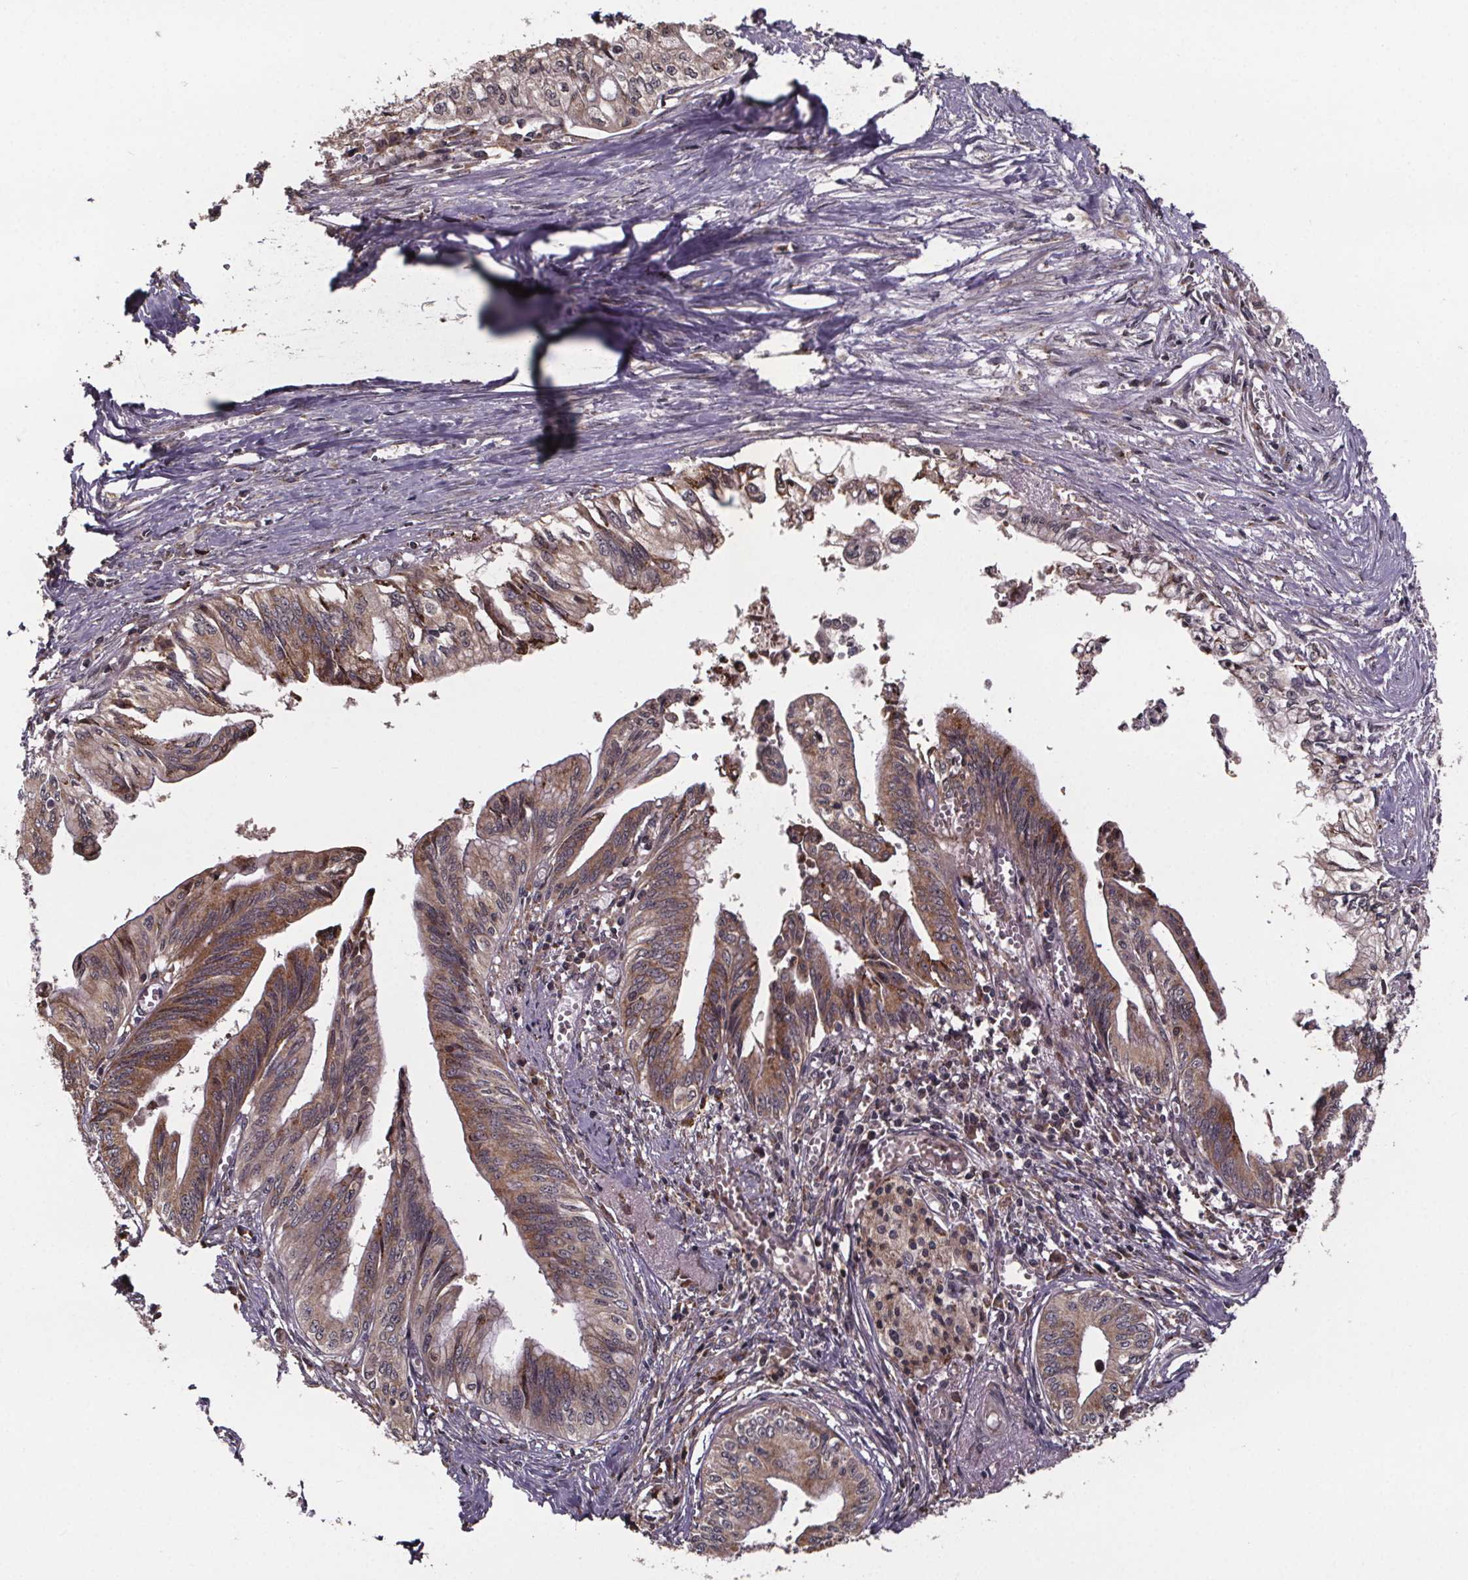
{"staining": {"intensity": "moderate", "quantity": ">75%", "location": "cytoplasmic/membranous"}, "tissue": "pancreatic cancer", "cell_type": "Tumor cells", "image_type": "cancer", "snomed": [{"axis": "morphology", "description": "Adenocarcinoma, NOS"}, {"axis": "topography", "description": "Pancreas"}], "caption": "Protein expression analysis of pancreatic cancer displays moderate cytoplasmic/membranous positivity in approximately >75% of tumor cells.", "gene": "SAT1", "patient": {"sex": "female", "age": 61}}